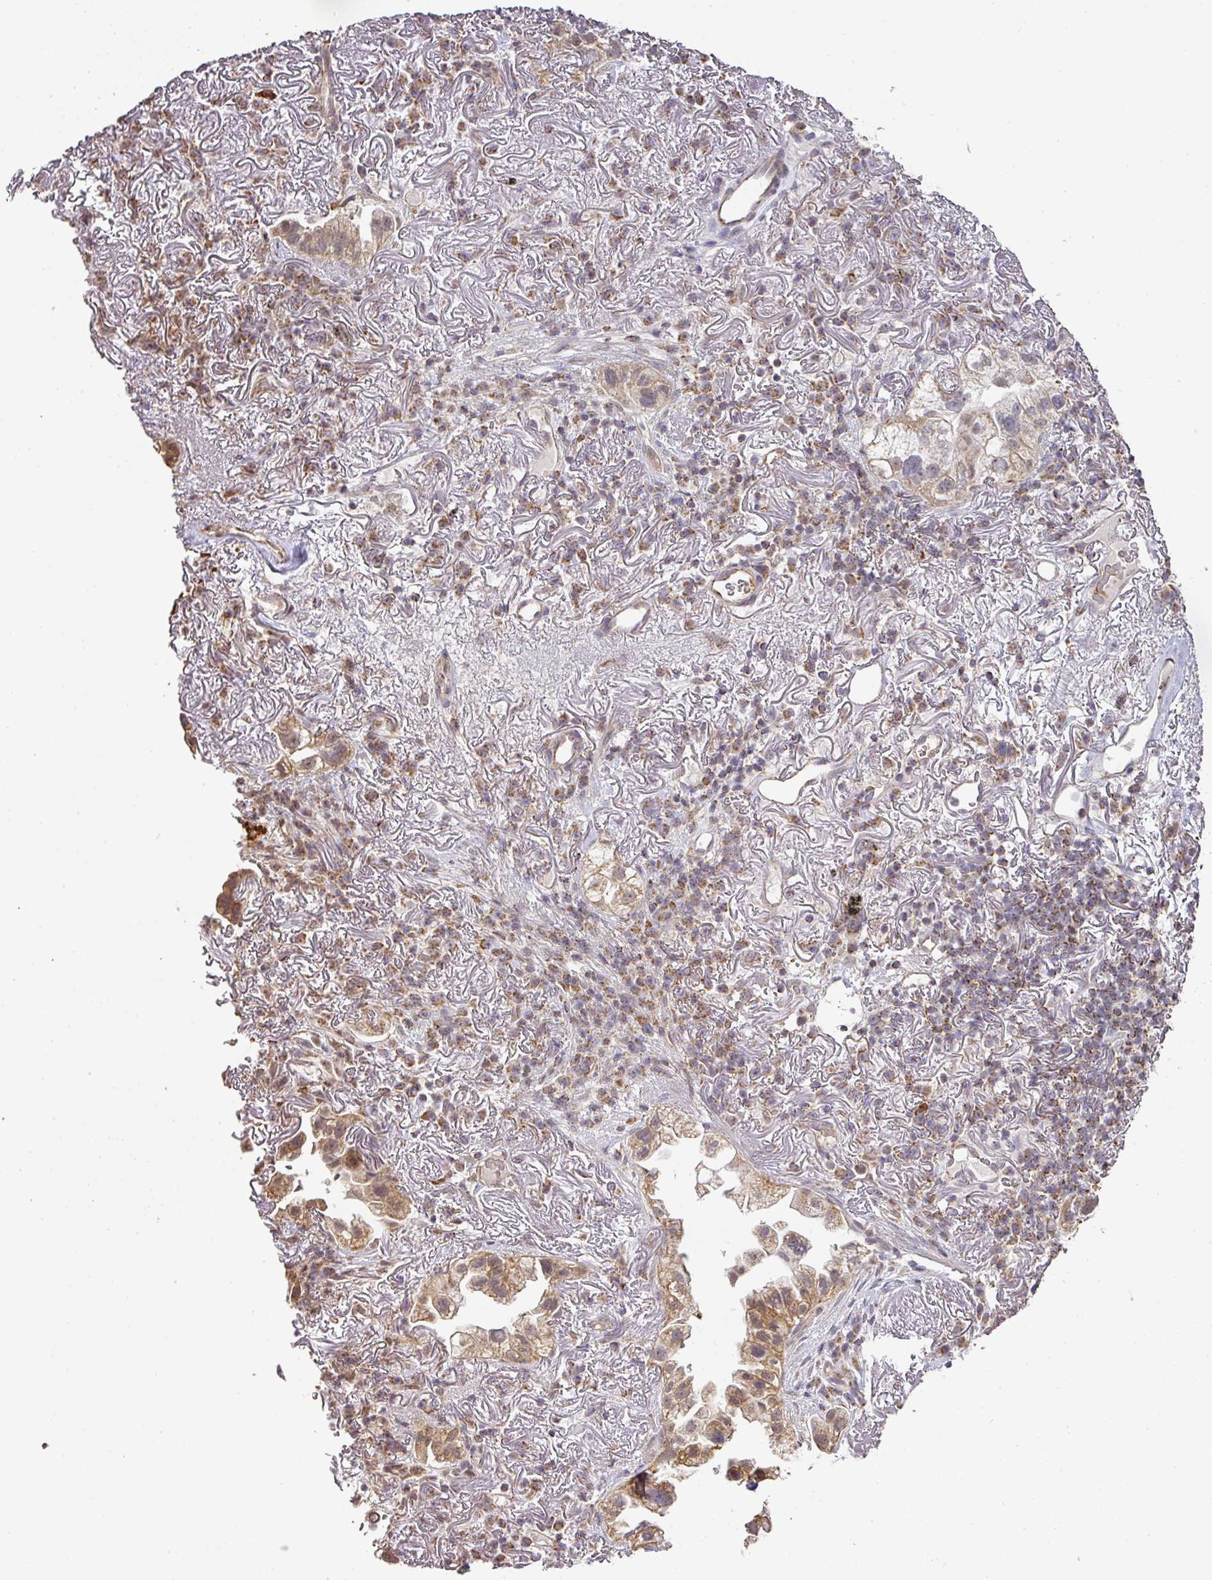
{"staining": {"intensity": "moderate", "quantity": ">75%", "location": "cytoplasmic/membranous"}, "tissue": "lung cancer", "cell_type": "Tumor cells", "image_type": "cancer", "snomed": [{"axis": "morphology", "description": "Adenocarcinoma, NOS"}, {"axis": "topography", "description": "Lung"}], "caption": "The micrograph reveals immunohistochemical staining of adenocarcinoma (lung). There is moderate cytoplasmic/membranous staining is appreciated in about >75% of tumor cells. (DAB IHC, brown staining for protein, blue staining for nuclei).", "gene": "MYOM2", "patient": {"sex": "female", "age": 69}}